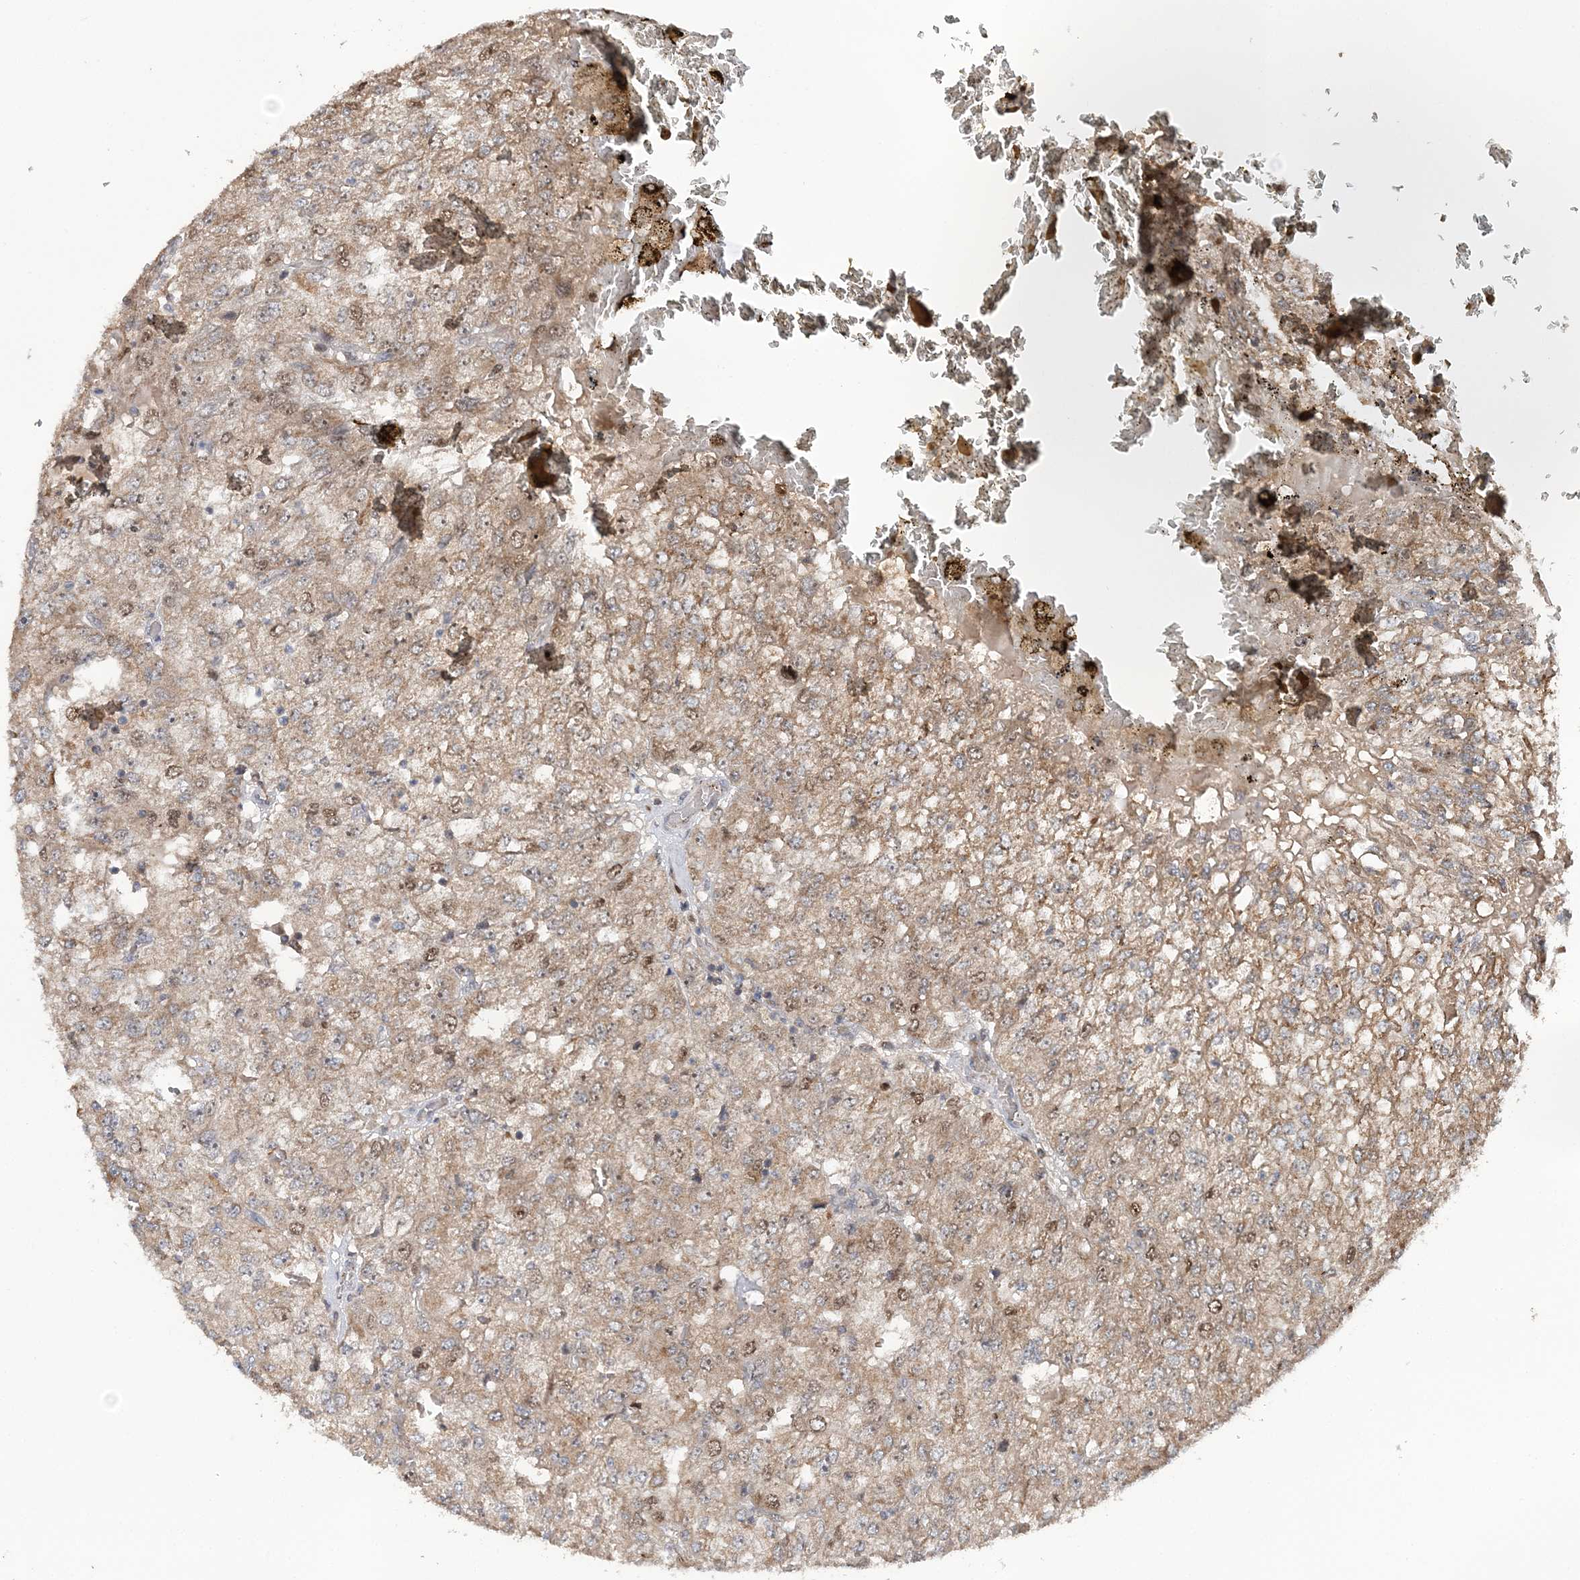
{"staining": {"intensity": "weak", "quantity": ">75%", "location": "cytoplasmic/membranous,nuclear"}, "tissue": "renal cancer", "cell_type": "Tumor cells", "image_type": "cancer", "snomed": [{"axis": "morphology", "description": "Adenocarcinoma, NOS"}, {"axis": "topography", "description": "Kidney"}], "caption": "Renal cancer tissue exhibits weak cytoplasmic/membranous and nuclear expression in about >75% of tumor cells", "gene": "KIF4A", "patient": {"sex": "female", "age": 54}}